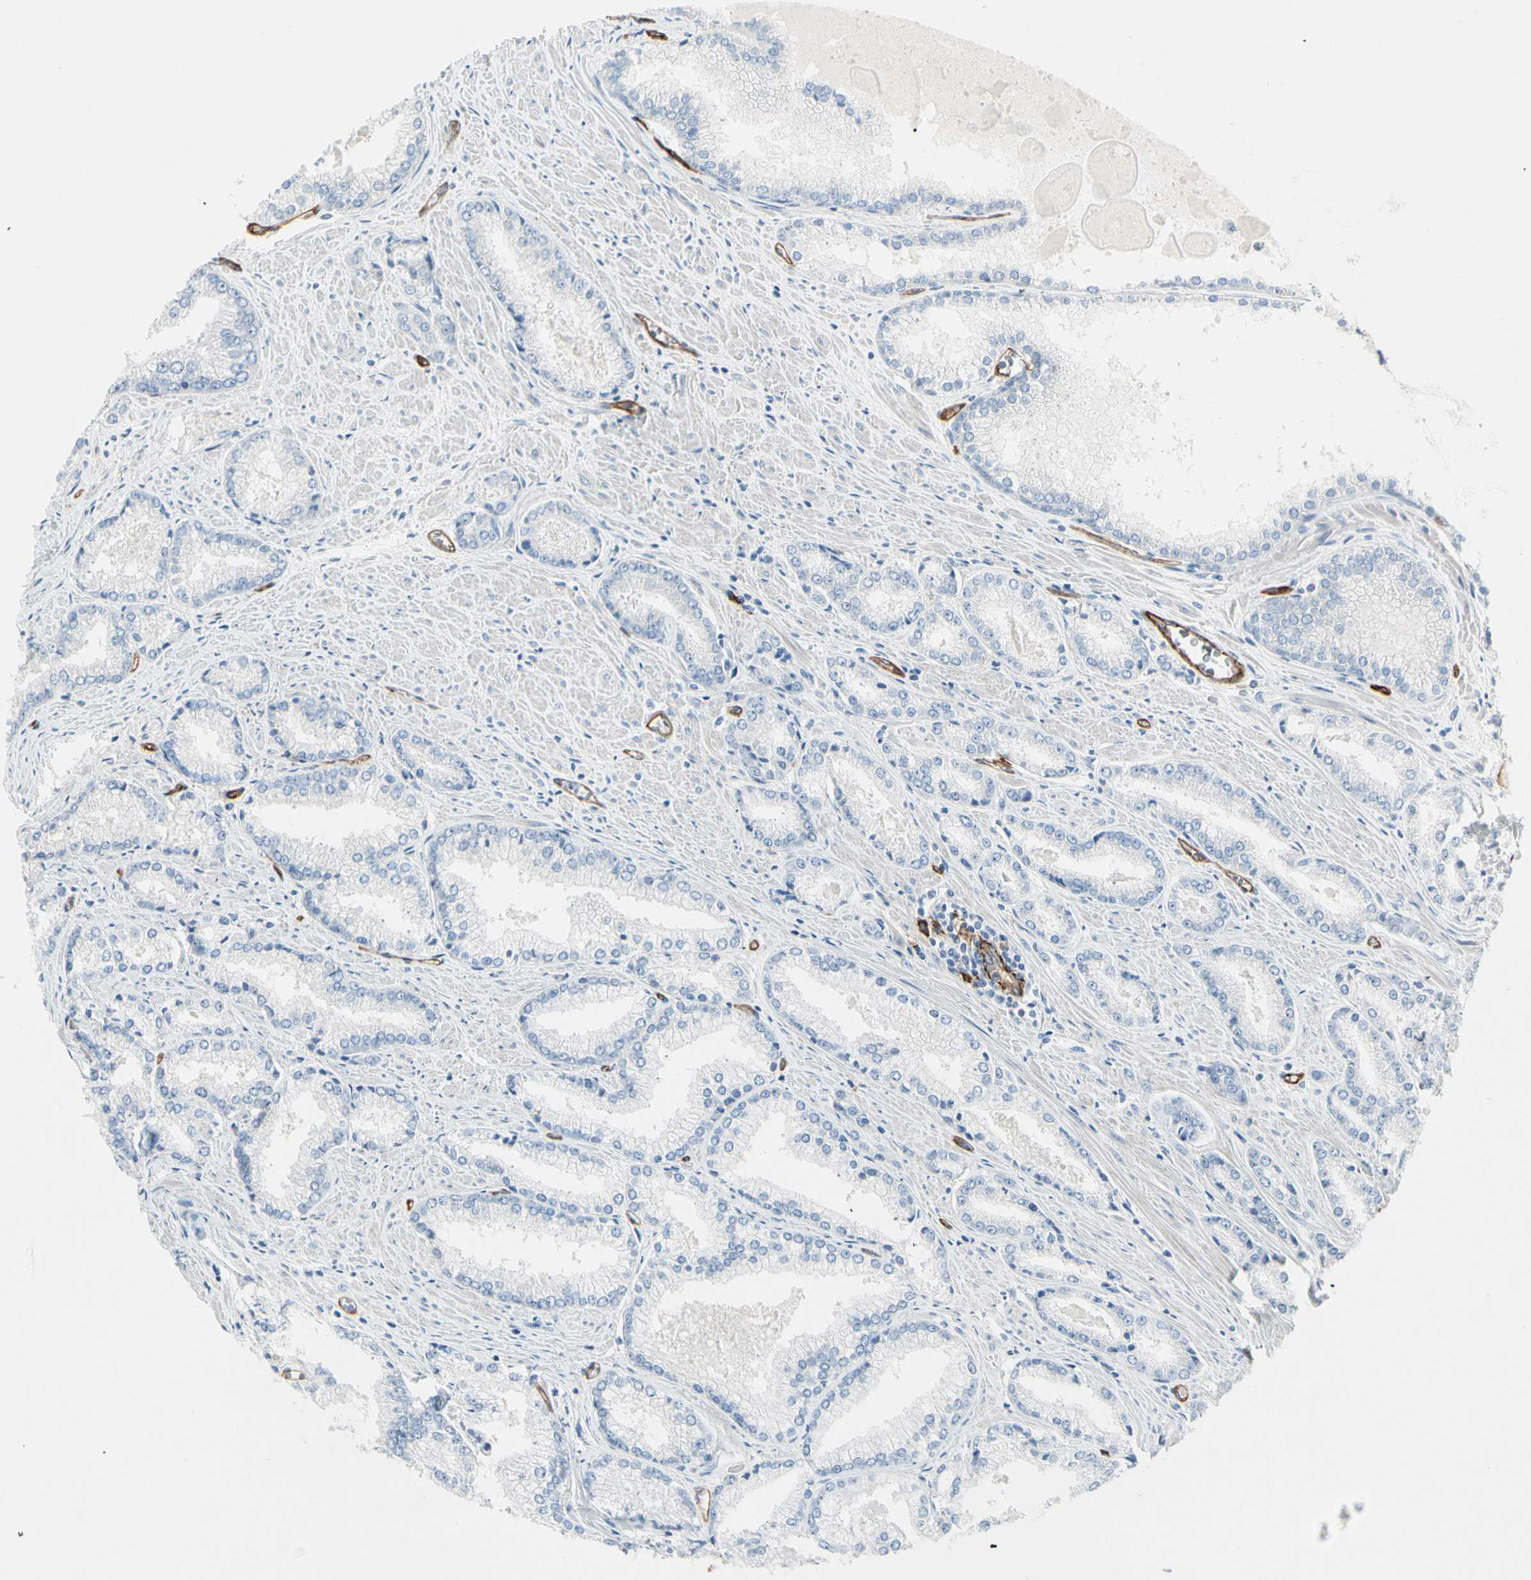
{"staining": {"intensity": "negative", "quantity": "none", "location": "none"}, "tissue": "prostate cancer", "cell_type": "Tumor cells", "image_type": "cancer", "snomed": [{"axis": "morphology", "description": "Adenocarcinoma, Low grade"}, {"axis": "topography", "description": "Prostate"}], "caption": "High power microscopy micrograph of an immunohistochemistry (IHC) histopathology image of prostate cancer (adenocarcinoma (low-grade)), revealing no significant positivity in tumor cells.", "gene": "CD93", "patient": {"sex": "male", "age": 64}}